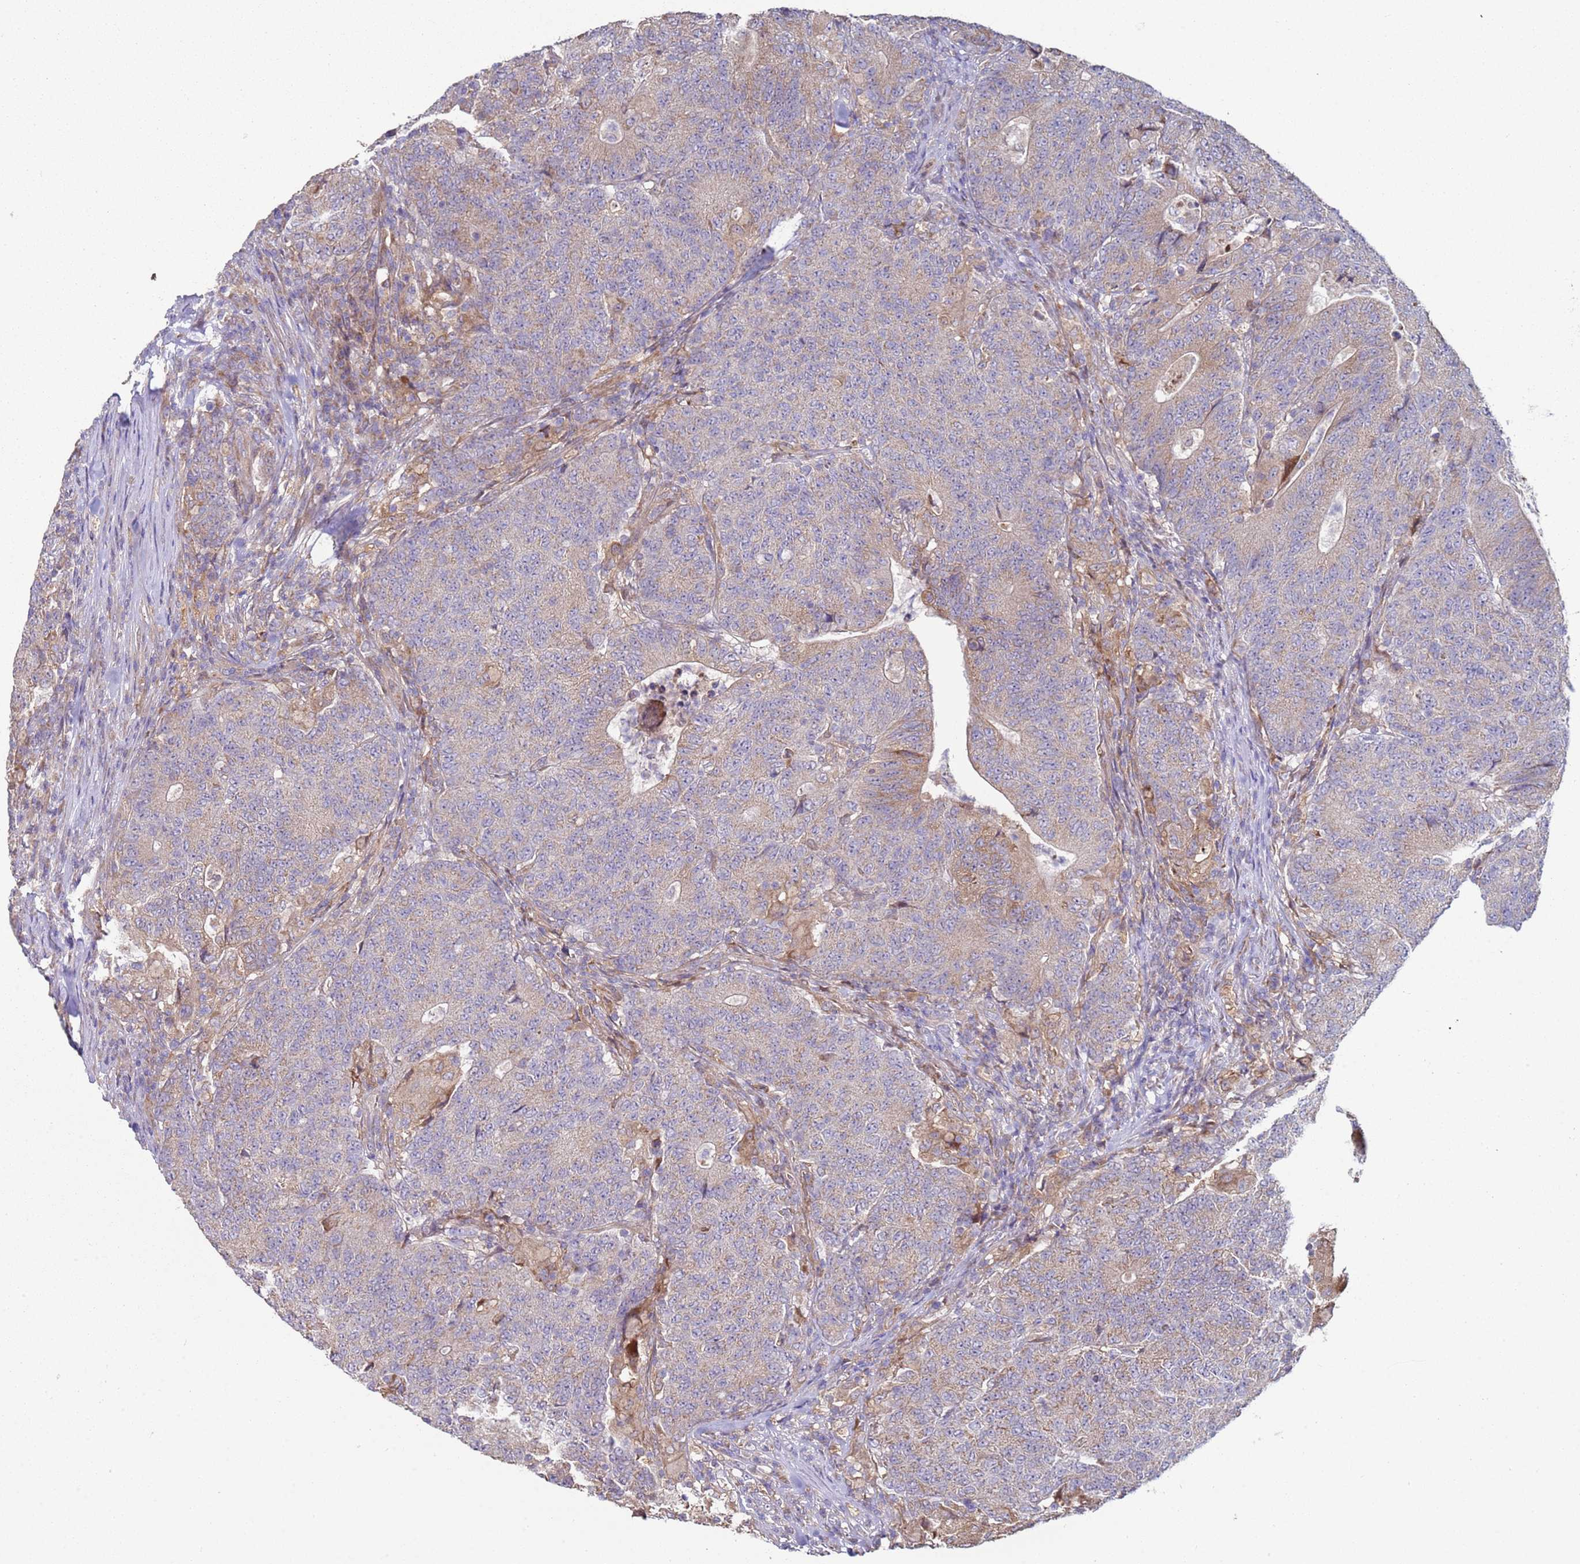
{"staining": {"intensity": "weak", "quantity": "<25%", "location": "cytoplasmic/membranous"}, "tissue": "colorectal cancer", "cell_type": "Tumor cells", "image_type": "cancer", "snomed": [{"axis": "morphology", "description": "Adenocarcinoma, NOS"}, {"axis": "topography", "description": "Colon"}], "caption": "This is an IHC photomicrograph of human adenocarcinoma (colorectal). There is no positivity in tumor cells.", "gene": "DIP2B", "patient": {"sex": "female", "age": 75}}